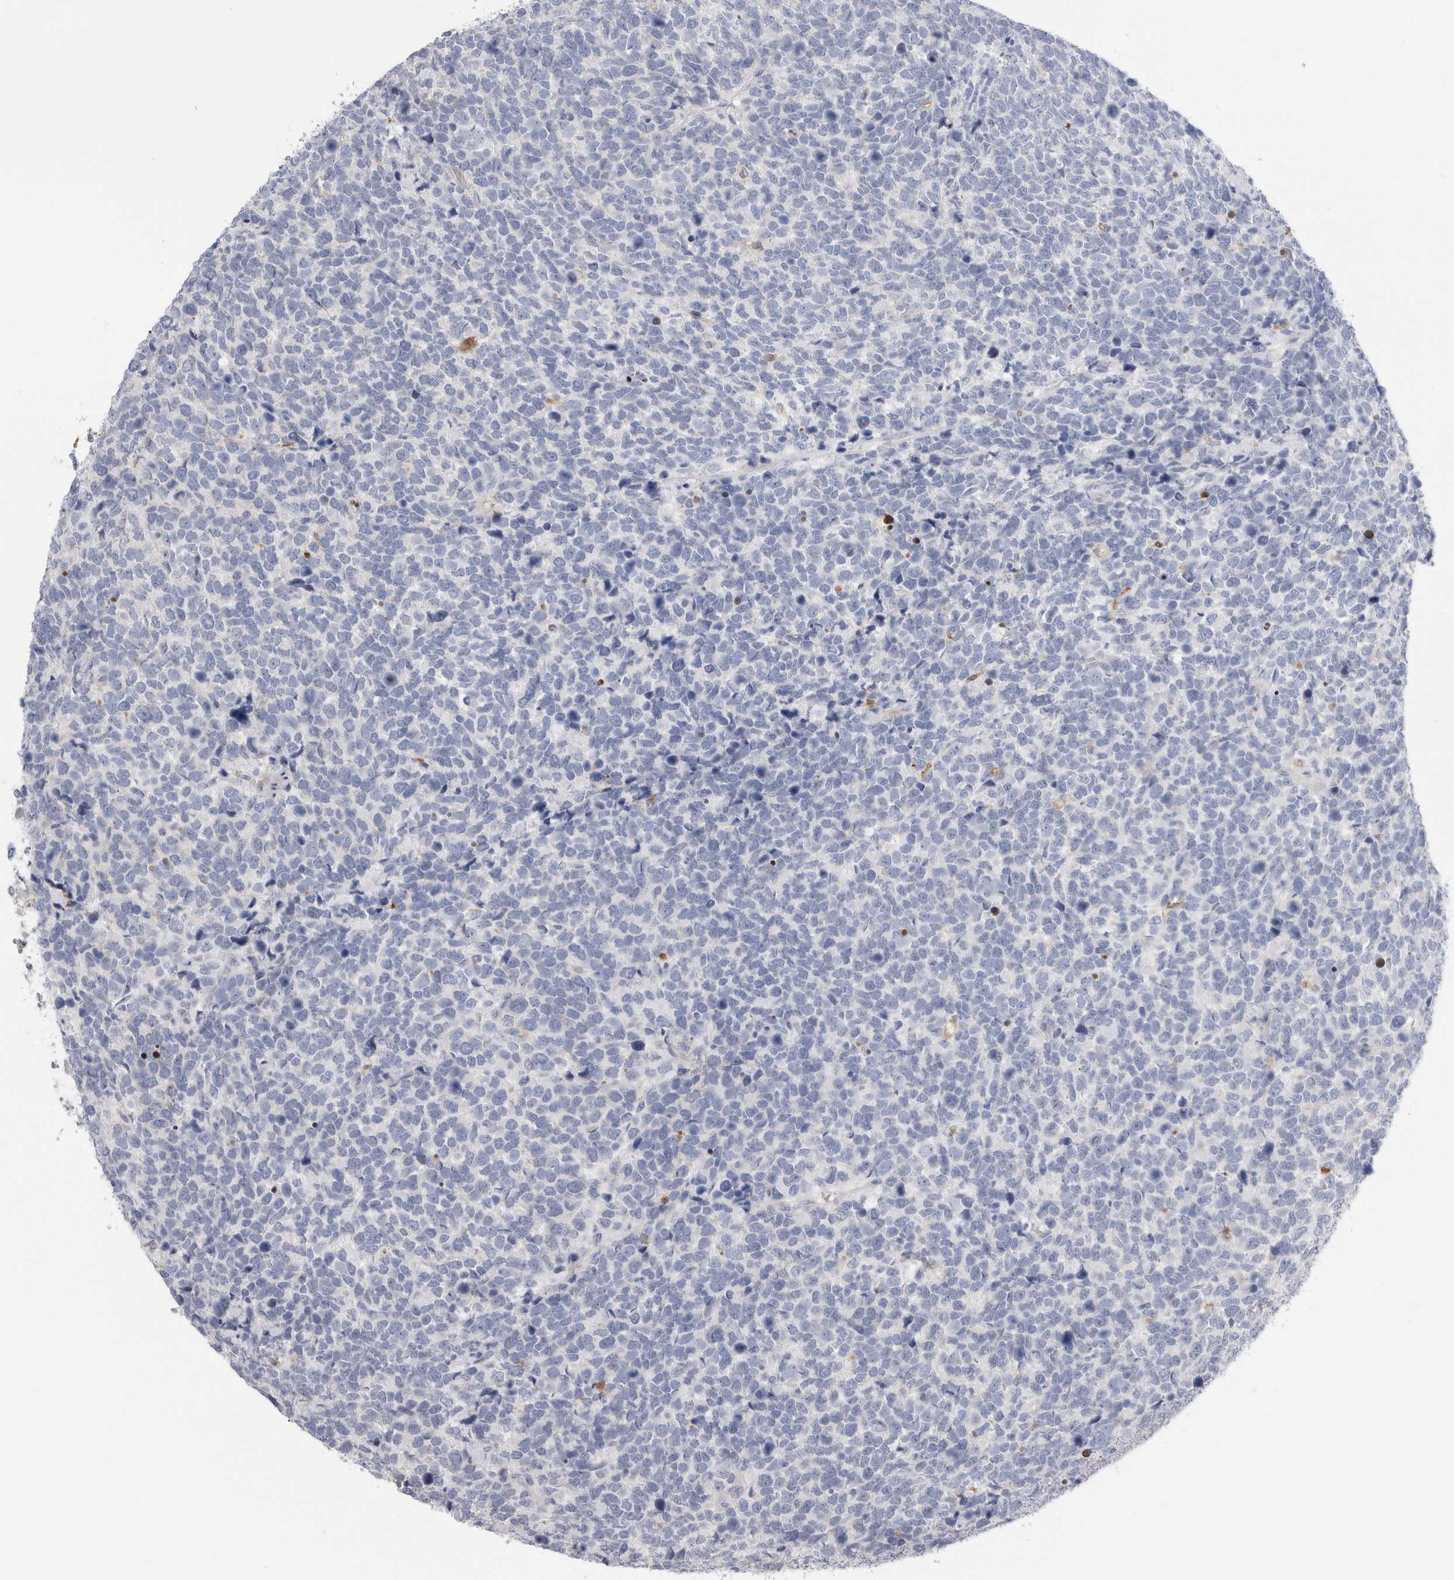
{"staining": {"intensity": "negative", "quantity": "none", "location": "none"}, "tissue": "urothelial cancer", "cell_type": "Tumor cells", "image_type": "cancer", "snomed": [{"axis": "morphology", "description": "Urothelial carcinoma, High grade"}, {"axis": "topography", "description": "Urinary bladder"}], "caption": "The immunohistochemistry (IHC) histopathology image has no significant expression in tumor cells of urothelial cancer tissue.", "gene": "SLC20A2", "patient": {"sex": "female", "age": 82}}